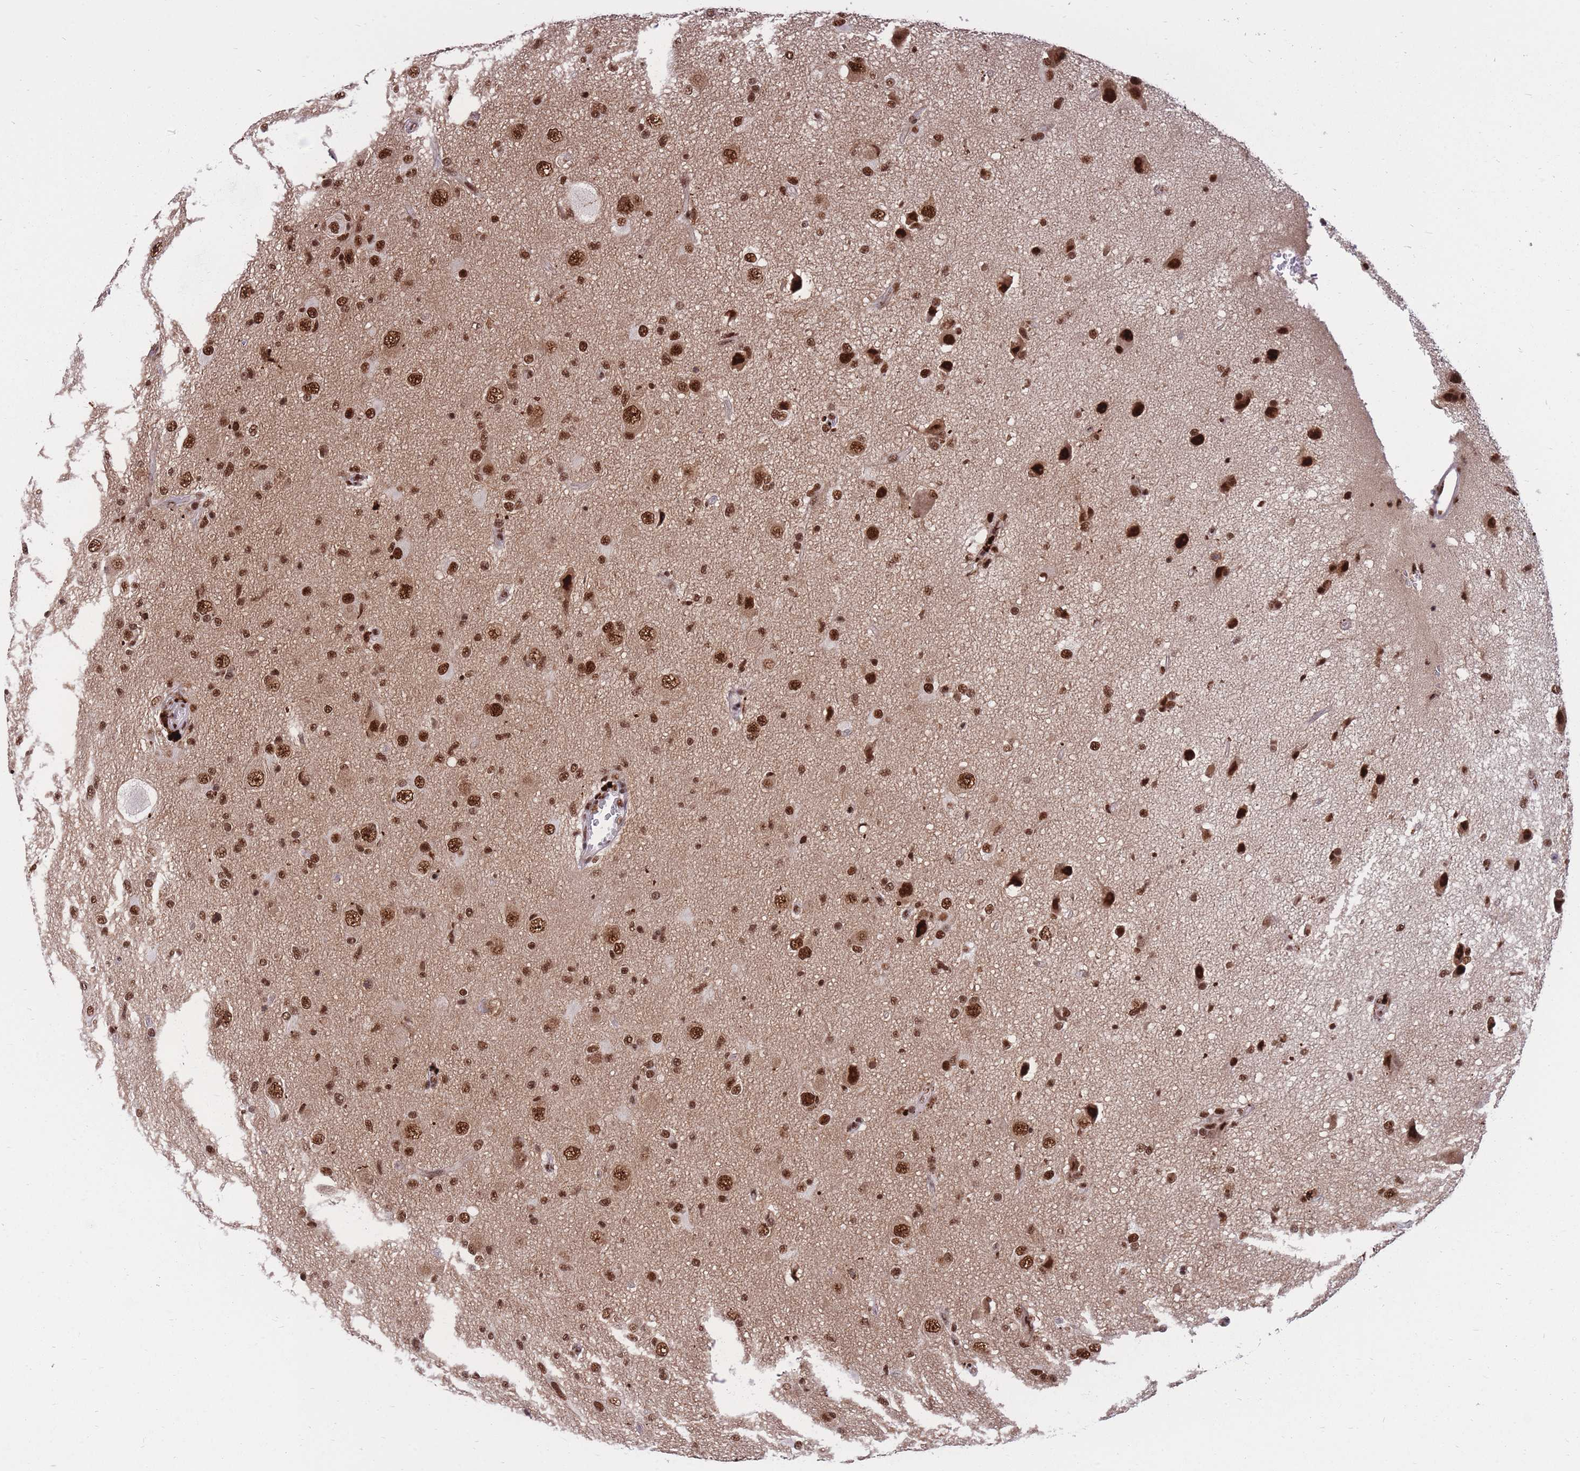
{"staining": {"intensity": "strong", "quantity": ">75%", "location": "nuclear"}, "tissue": "glioma", "cell_type": "Tumor cells", "image_type": "cancer", "snomed": [{"axis": "morphology", "description": "Glioma, malignant, High grade"}, {"axis": "topography", "description": "Brain"}], "caption": "Brown immunohistochemical staining in human glioma exhibits strong nuclear positivity in about >75% of tumor cells. The staining was performed using DAB to visualize the protein expression in brown, while the nuclei were stained in blue with hematoxylin (Magnification: 20x).", "gene": "PRPF19", "patient": {"sex": "female", "age": 57}}